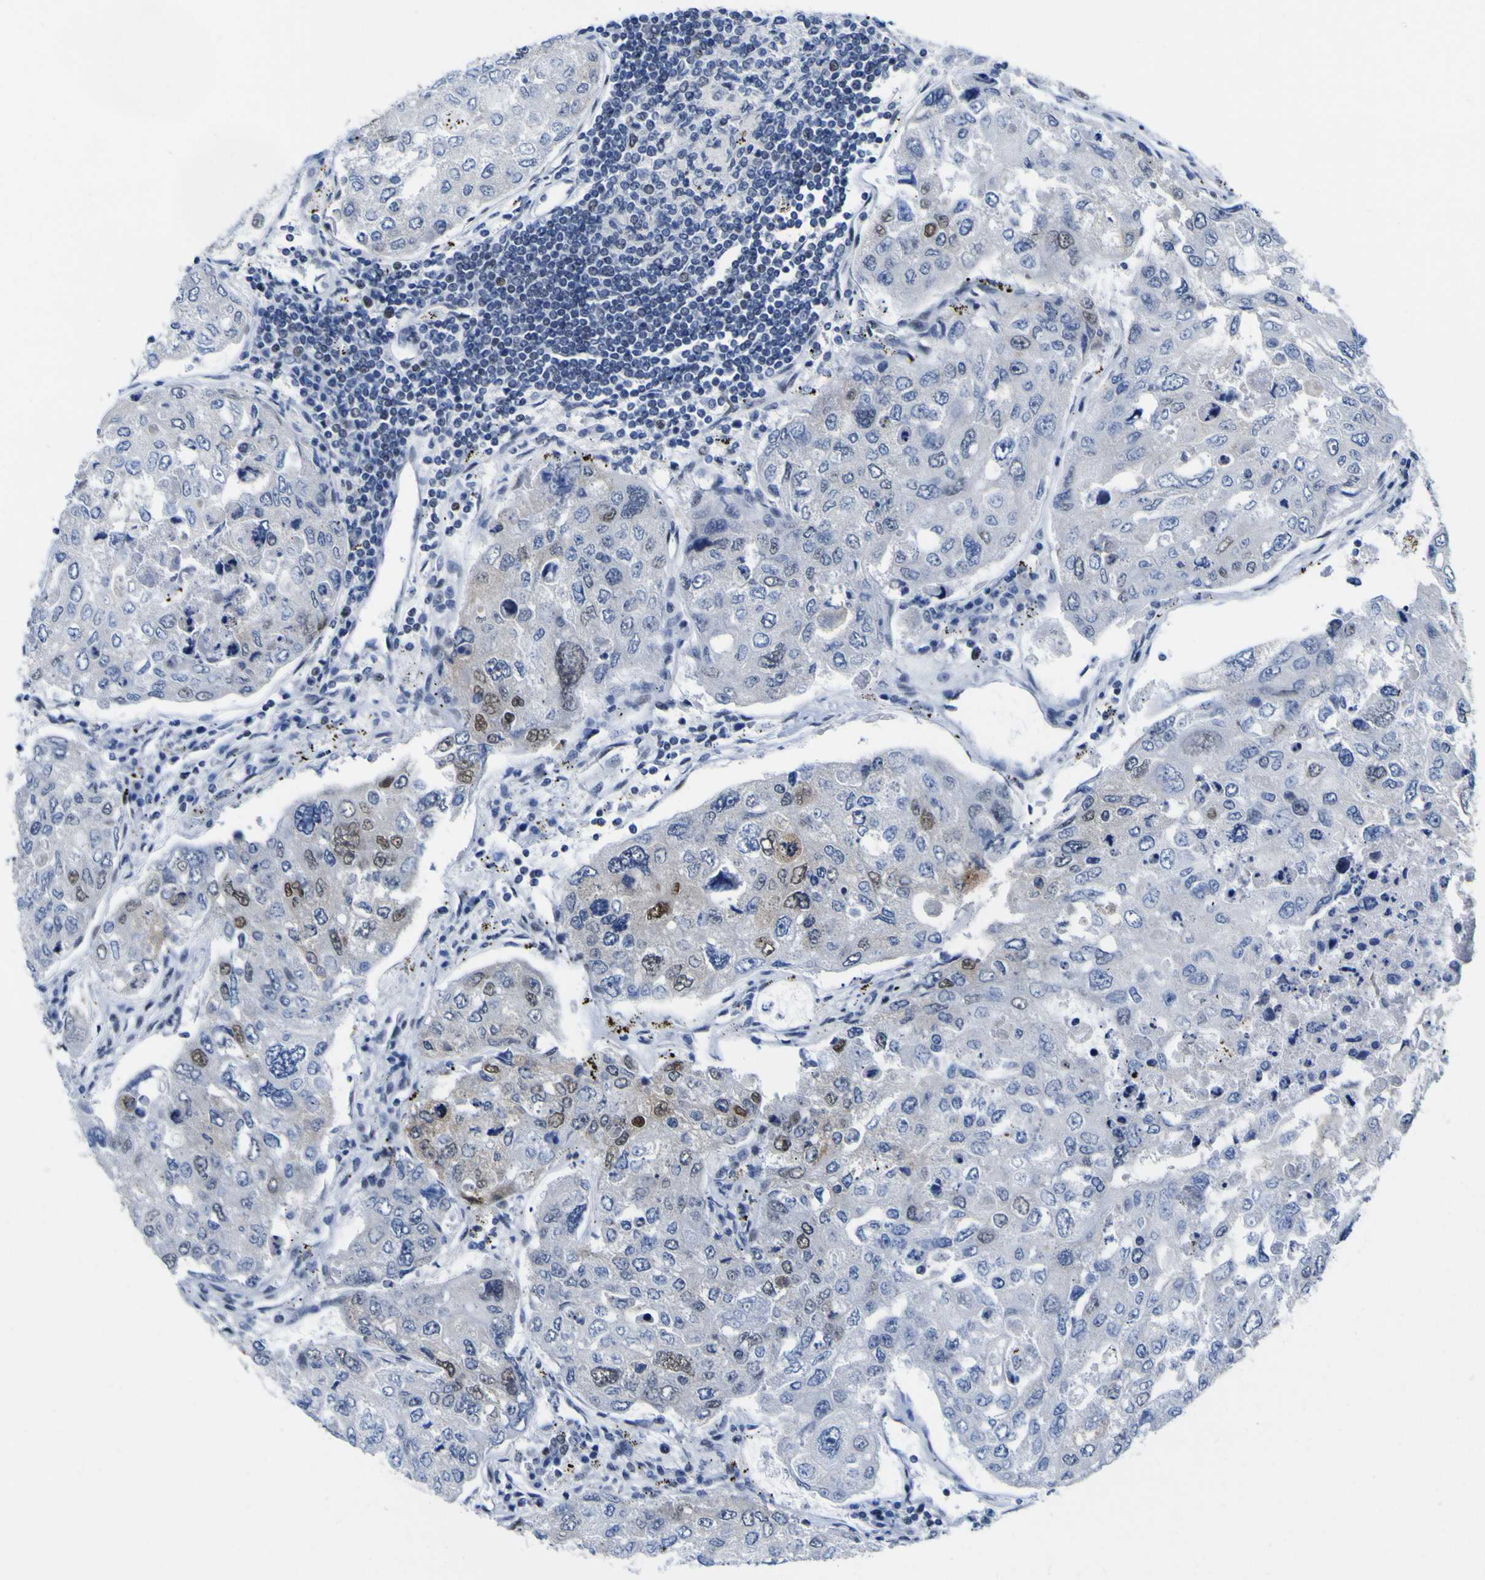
{"staining": {"intensity": "moderate", "quantity": "<25%", "location": "nuclear"}, "tissue": "urothelial cancer", "cell_type": "Tumor cells", "image_type": "cancer", "snomed": [{"axis": "morphology", "description": "Urothelial carcinoma, High grade"}, {"axis": "topography", "description": "Lymph node"}, {"axis": "topography", "description": "Urinary bladder"}], "caption": "Urothelial cancer was stained to show a protein in brown. There is low levels of moderate nuclear positivity in approximately <25% of tumor cells.", "gene": "MBD3", "patient": {"sex": "male", "age": 51}}